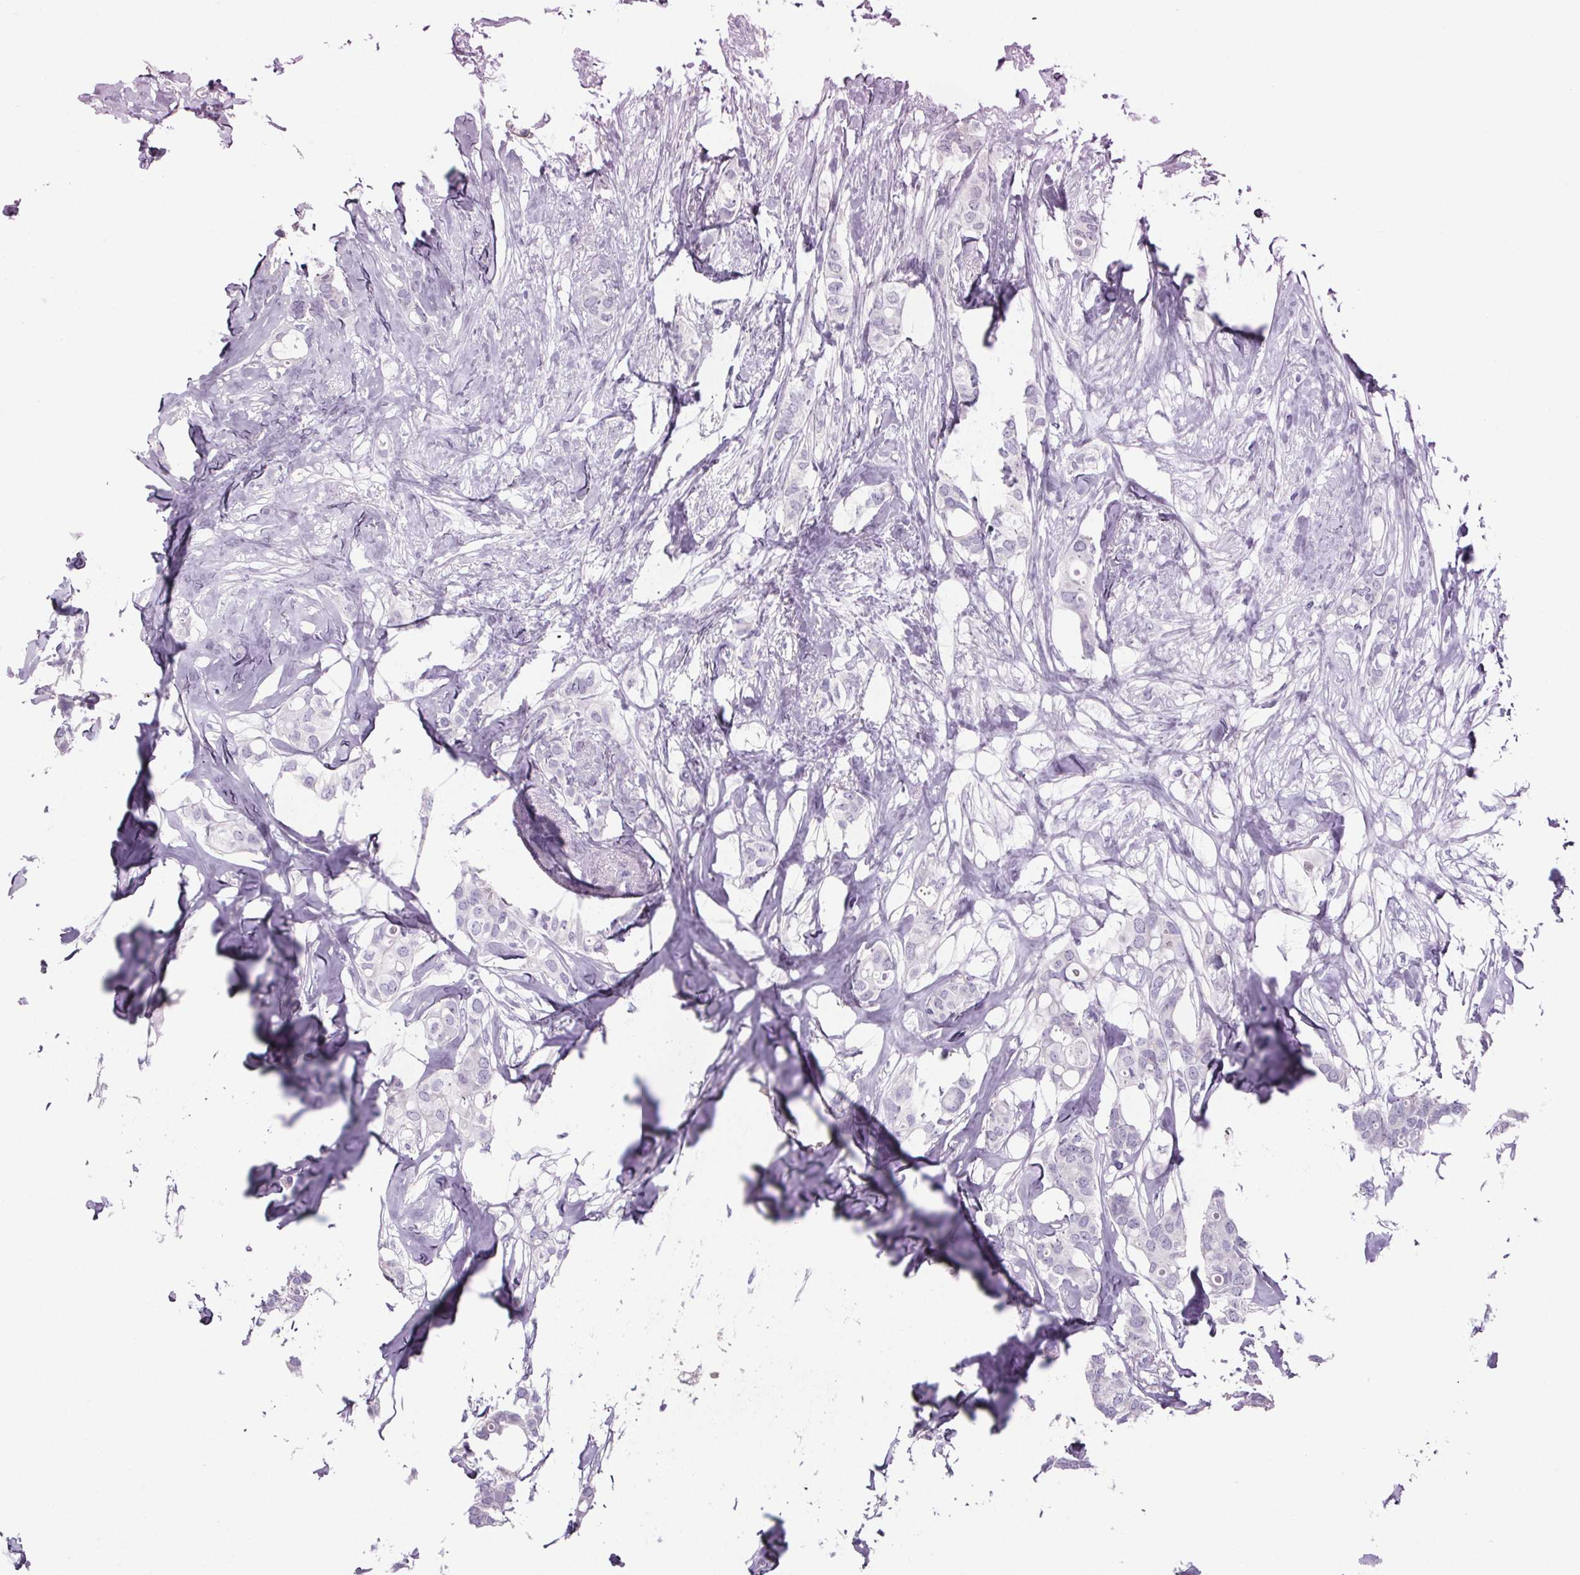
{"staining": {"intensity": "negative", "quantity": "none", "location": "none"}, "tissue": "breast cancer", "cell_type": "Tumor cells", "image_type": "cancer", "snomed": [{"axis": "morphology", "description": "Duct carcinoma"}, {"axis": "topography", "description": "Breast"}], "caption": "There is no significant positivity in tumor cells of infiltrating ductal carcinoma (breast).", "gene": "CUBN", "patient": {"sex": "female", "age": 62}}